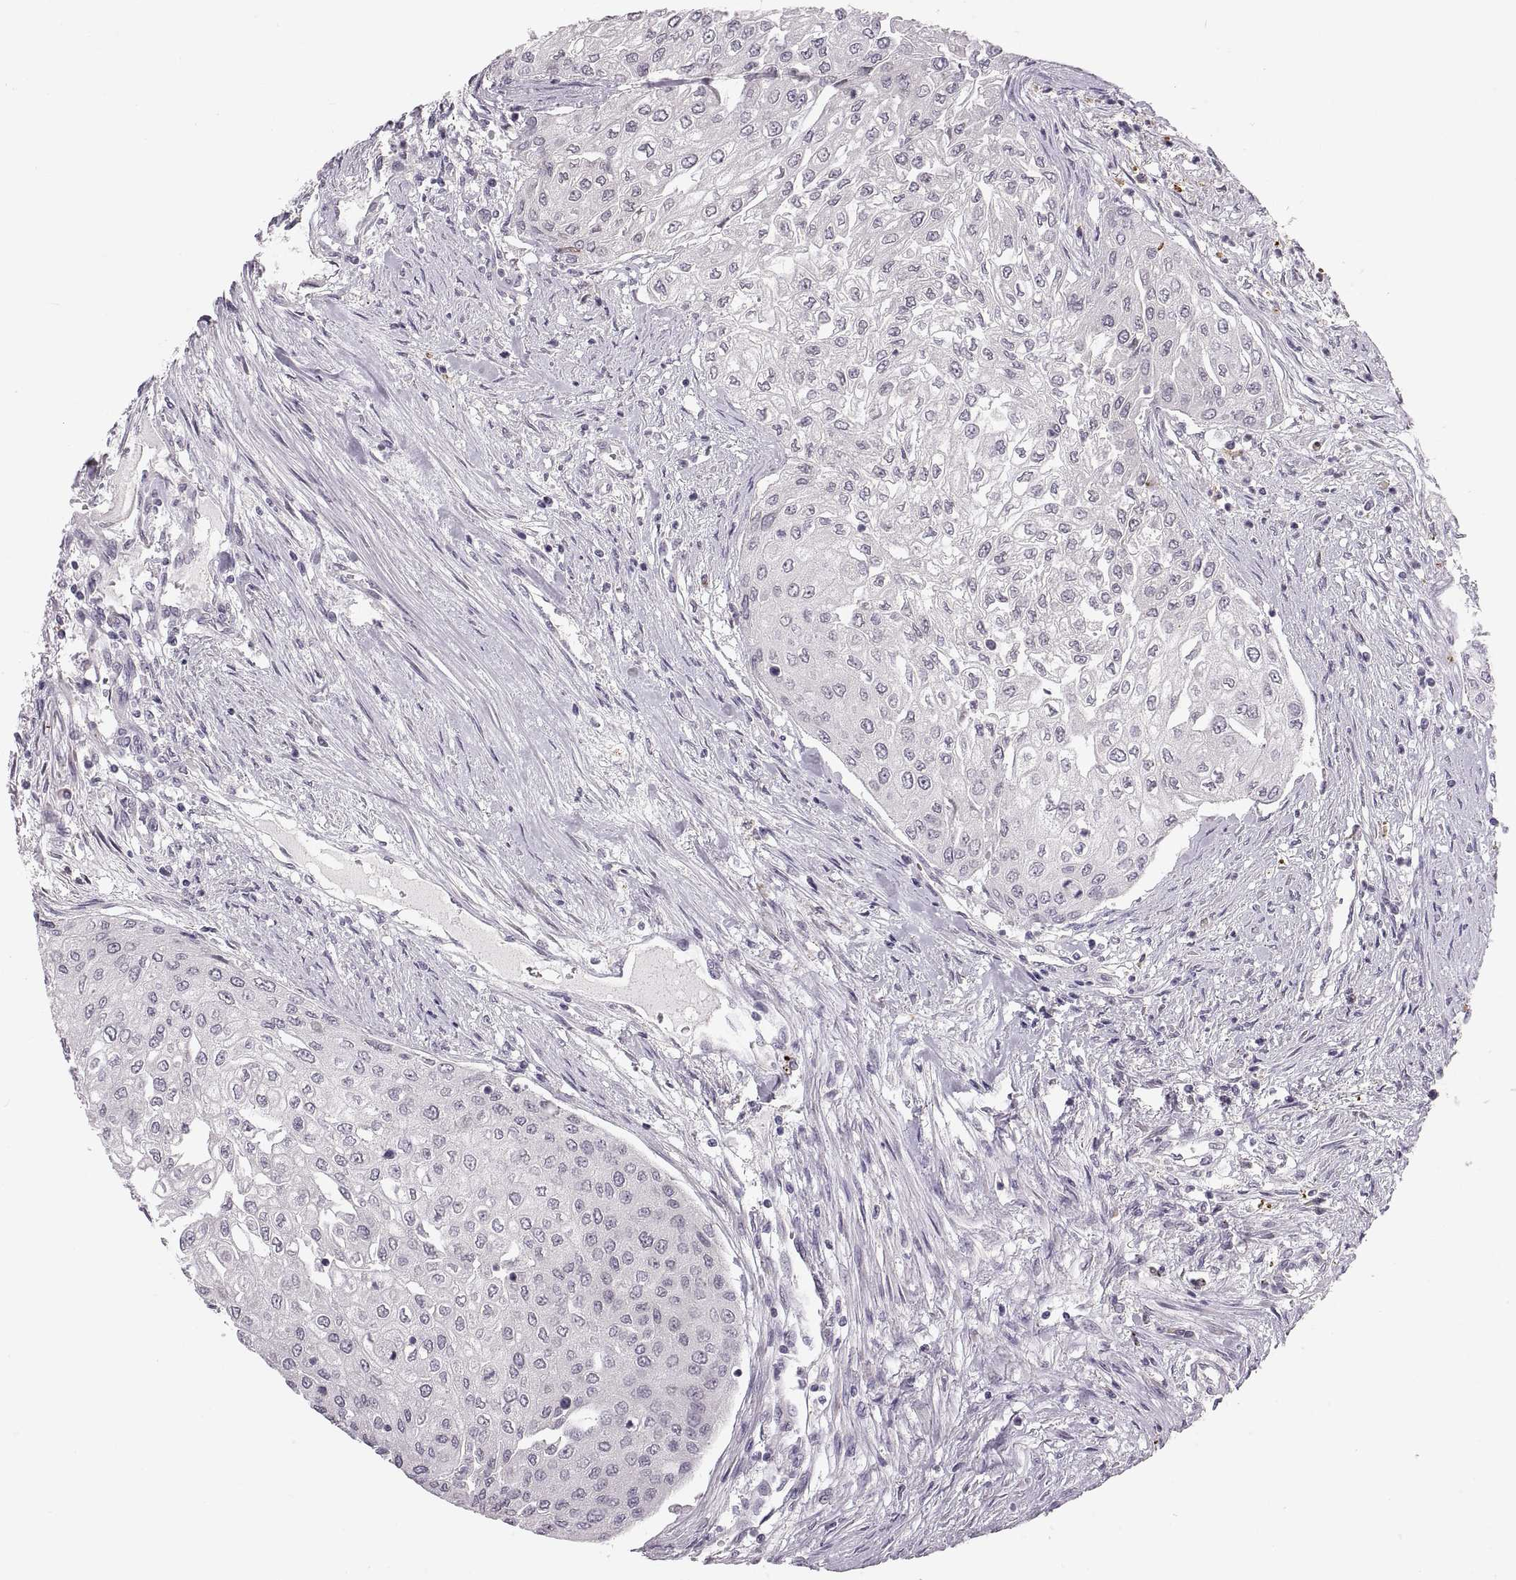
{"staining": {"intensity": "negative", "quantity": "none", "location": "none"}, "tissue": "urothelial cancer", "cell_type": "Tumor cells", "image_type": "cancer", "snomed": [{"axis": "morphology", "description": "Urothelial carcinoma, High grade"}, {"axis": "topography", "description": "Urinary bladder"}], "caption": "IHC micrograph of neoplastic tissue: human high-grade urothelial carcinoma stained with DAB shows no significant protein positivity in tumor cells.", "gene": "ADH6", "patient": {"sex": "male", "age": 62}}